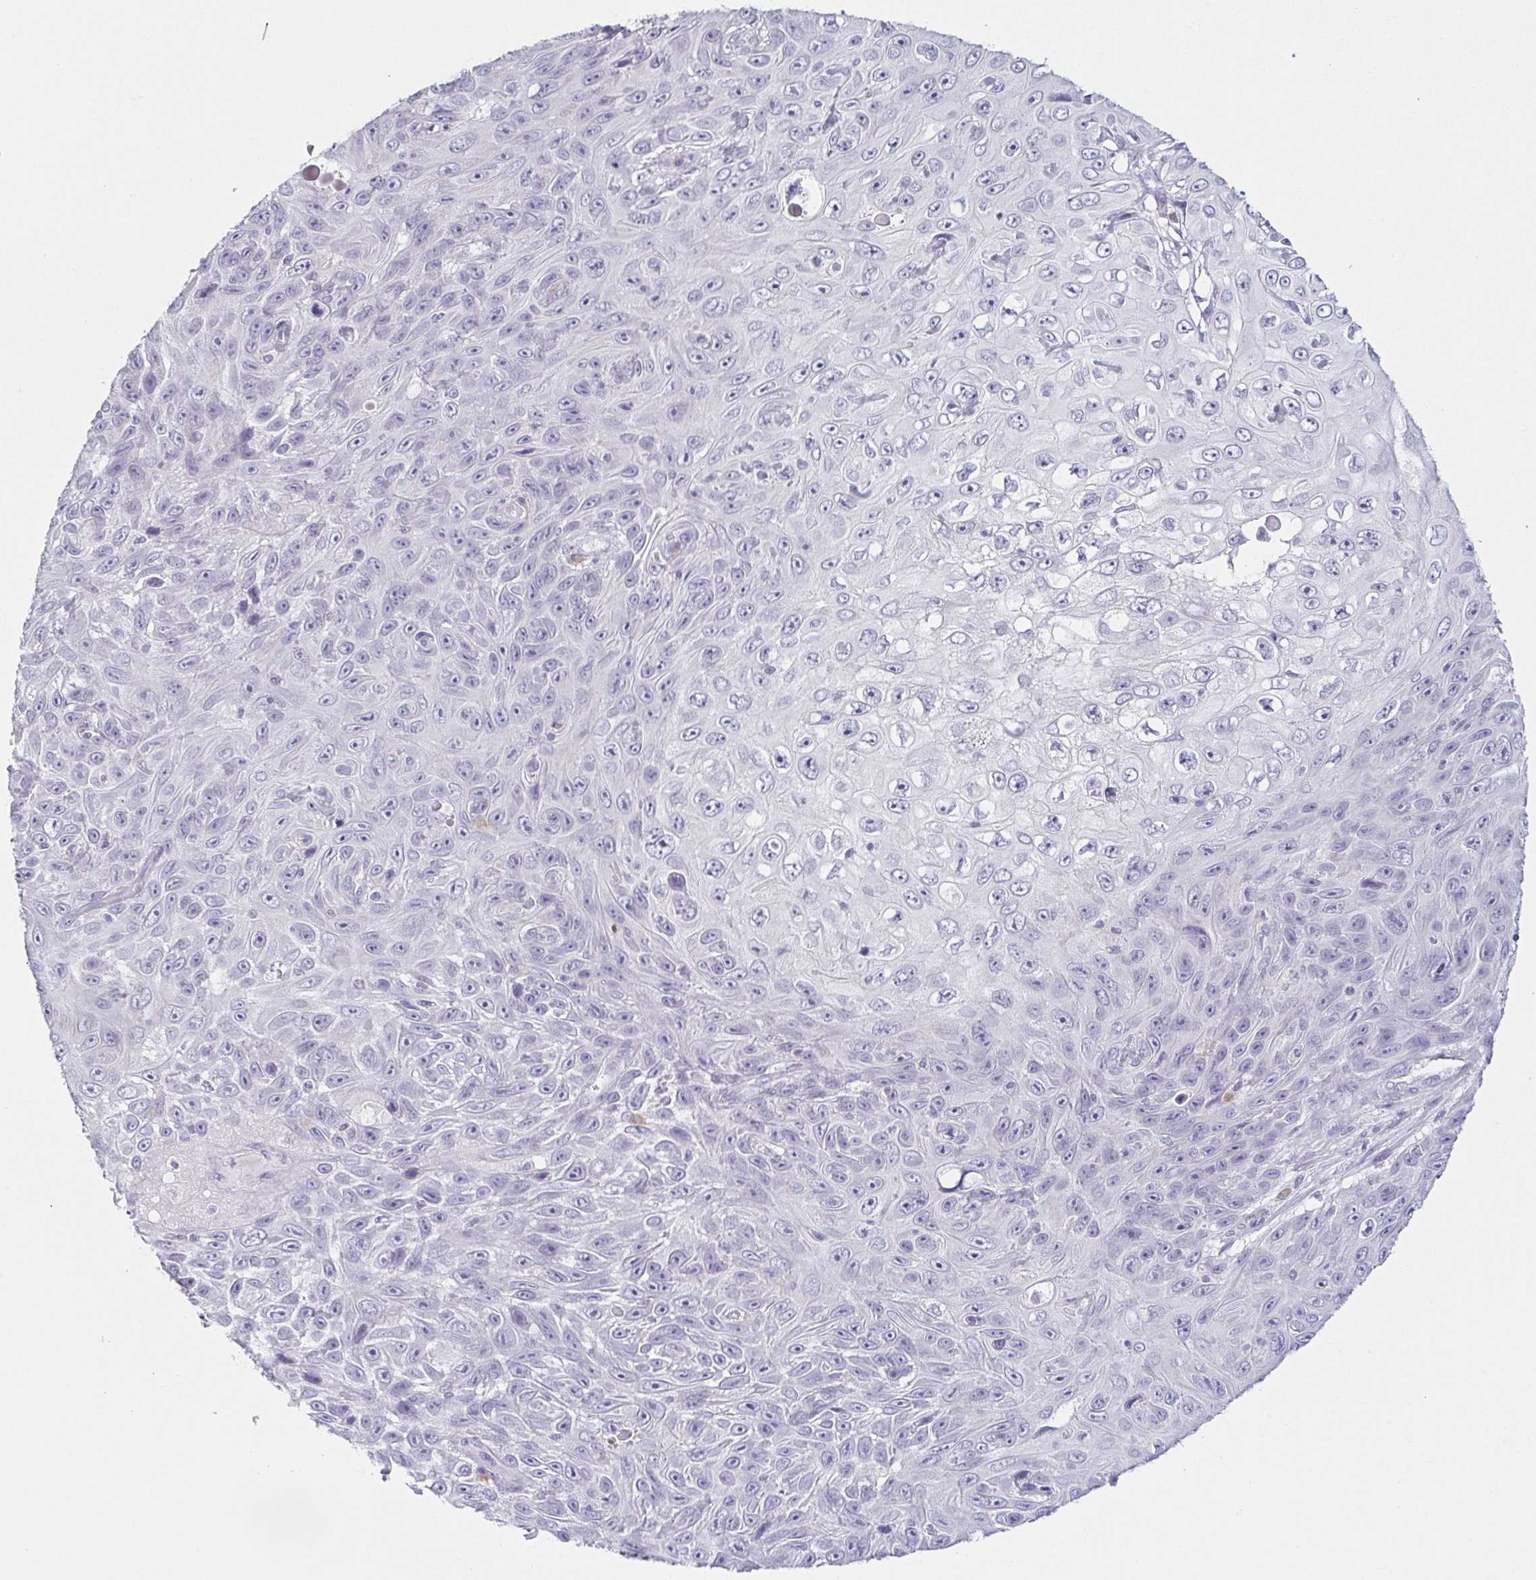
{"staining": {"intensity": "negative", "quantity": "none", "location": "none"}, "tissue": "skin cancer", "cell_type": "Tumor cells", "image_type": "cancer", "snomed": [{"axis": "morphology", "description": "Squamous cell carcinoma, NOS"}, {"axis": "topography", "description": "Skin"}], "caption": "This is an IHC image of skin cancer. There is no expression in tumor cells.", "gene": "PRR27", "patient": {"sex": "male", "age": 82}}